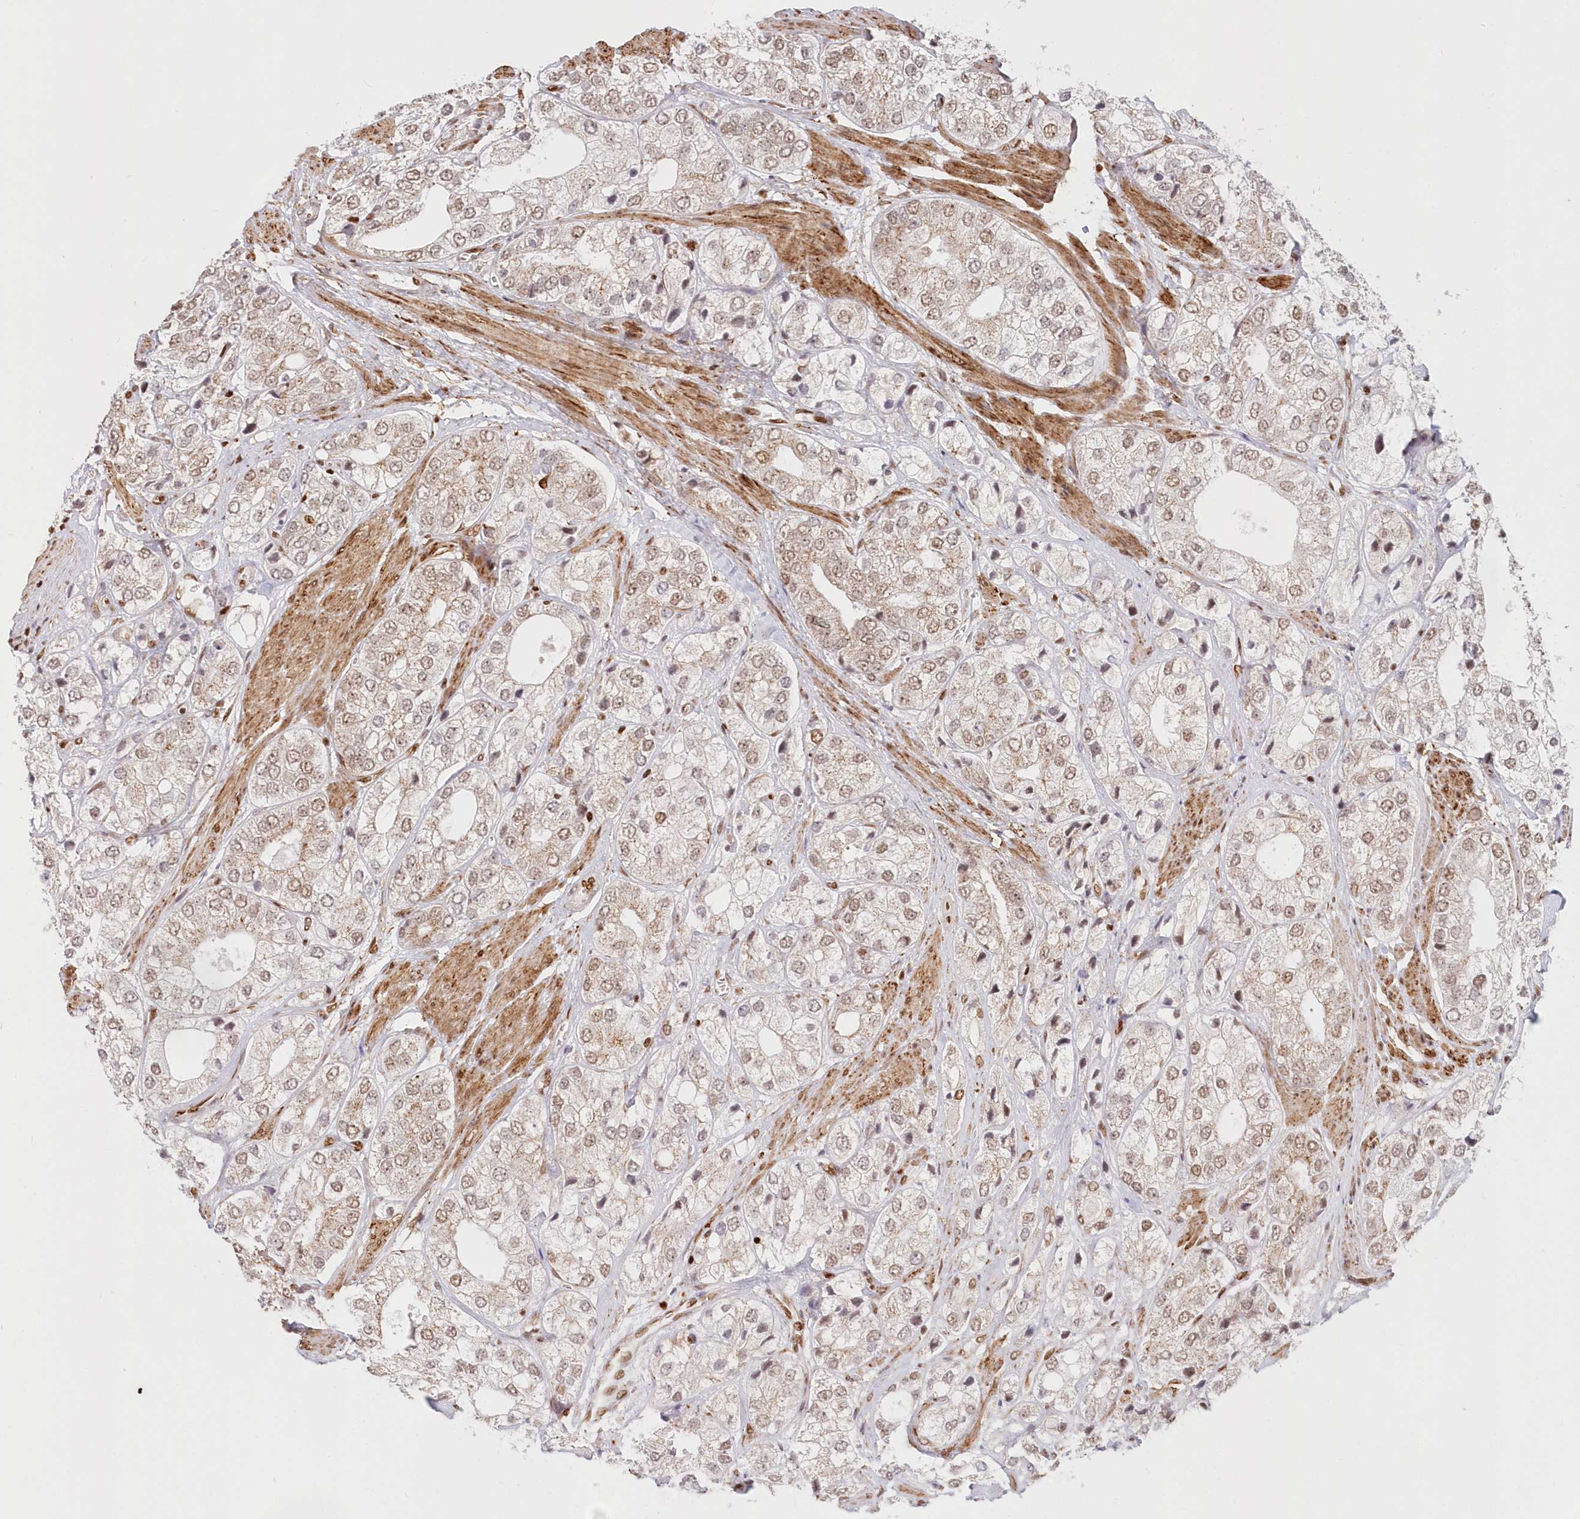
{"staining": {"intensity": "weak", "quantity": ">75%", "location": "nuclear"}, "tissue": "prostate cancer", "cell_type": "Tumor cells", "image_type": "cancer", "snomed": [{"axis": "morphology", "description": "Adenocarcinoma, High grade"}, {"axis": "topography", "description": "Prostate"}], "caption": "Brown immunohistochemical staining in human high-grade adenocarcinoma (prostate) demonstrates weak nuclear positivity in approximately >75% of tumor cells. The protein is shown in brown color, while the nuclei are stained blue.", "gene": "POLR2B", "patient": {"sex": "male", "age": 50}}